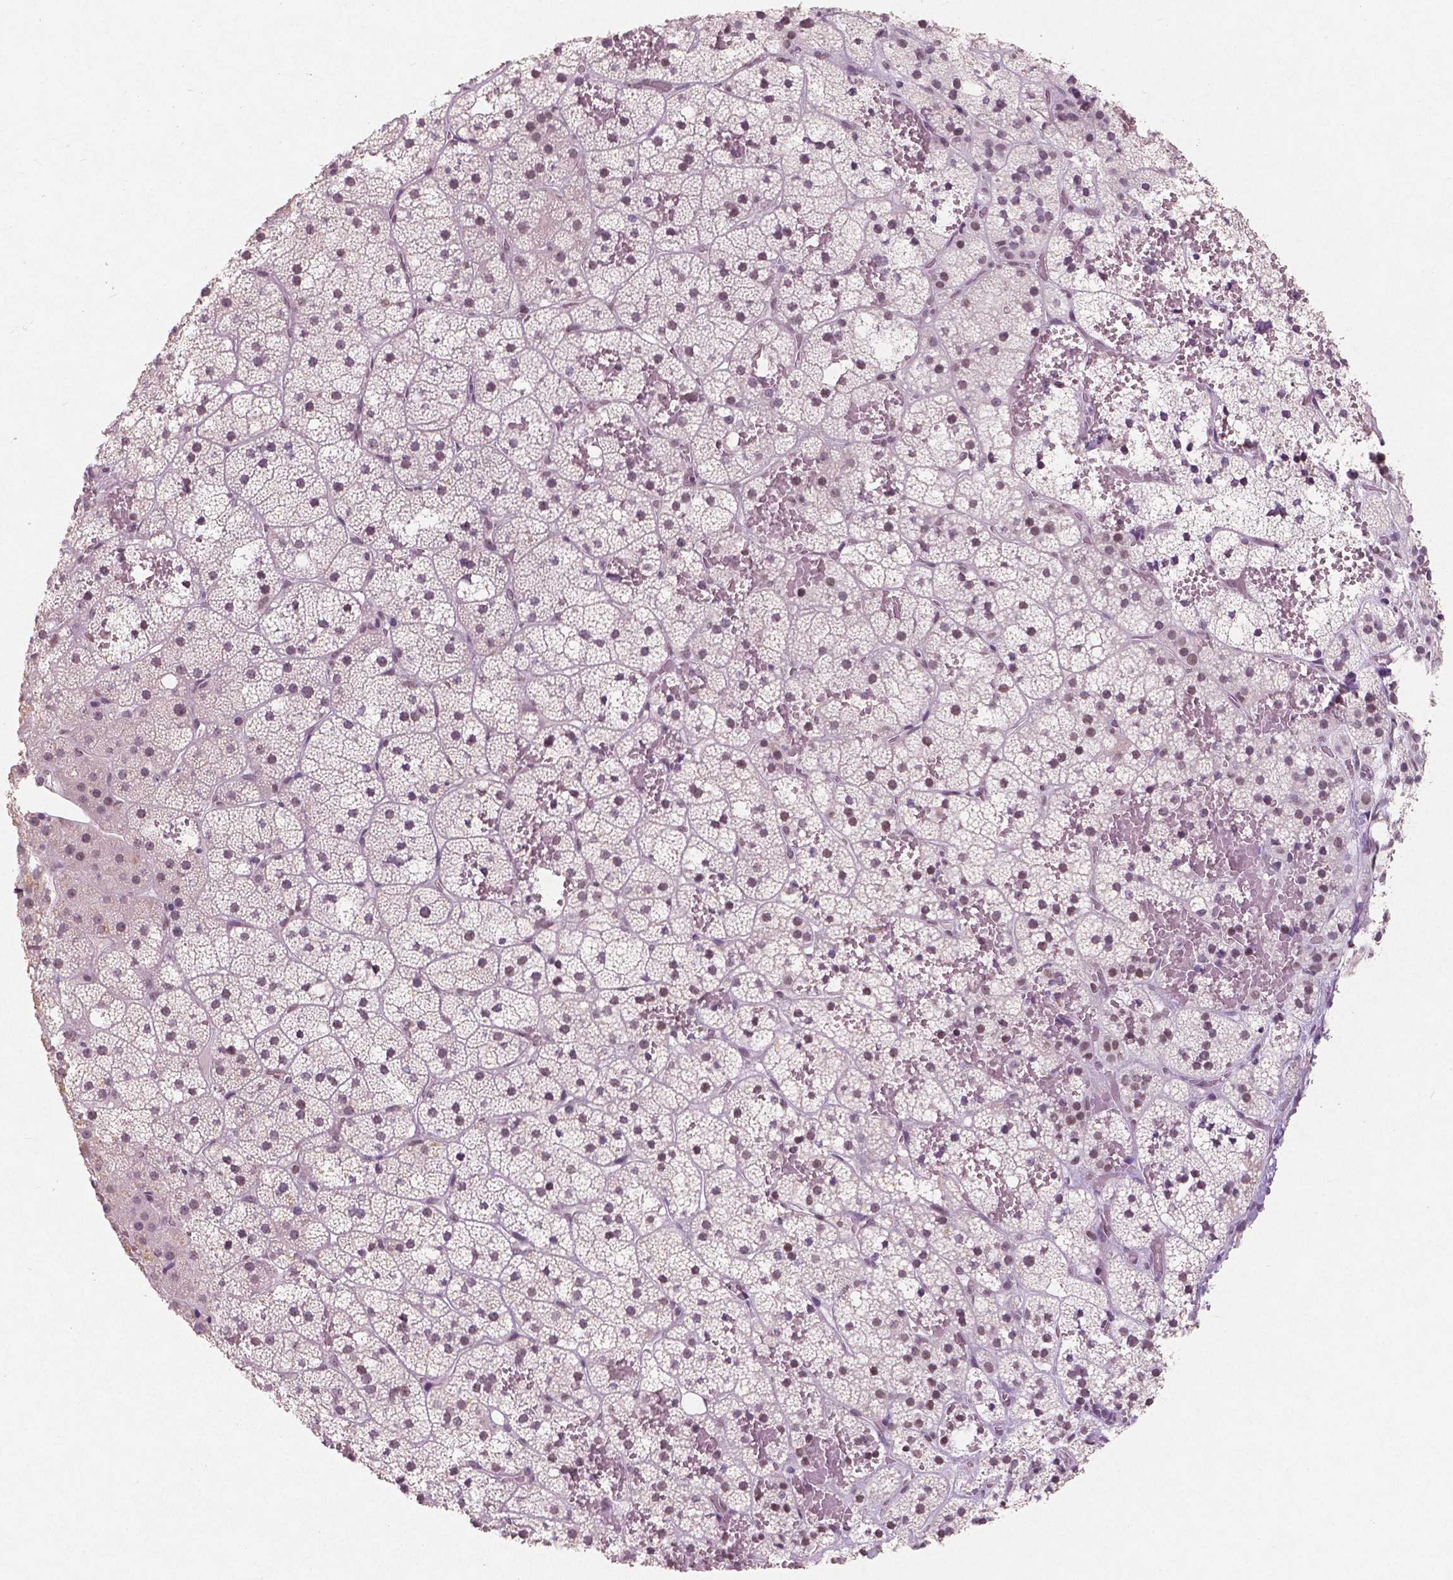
{"staining": {"intensity": "weak", "quantity": "25%-75%", "location": "nuclear"}, "tissue": "adrenal gland", "cell_type": "Glandular cells", "image_type": "normal", "snomed": [{"axis": "morphology", "description": "Normal tissue, NOS"}, {"axis": "topography", "description": "Adrenal gland"}], "caption": "This photomicrograph demonstrates IHC staining of unremarkable adrenal gland, with low weak nuclear staining in approximately 25%-75% of glandular cells.", "gene": "BRD4", "patient": {"sex": "male", "age": 53}}